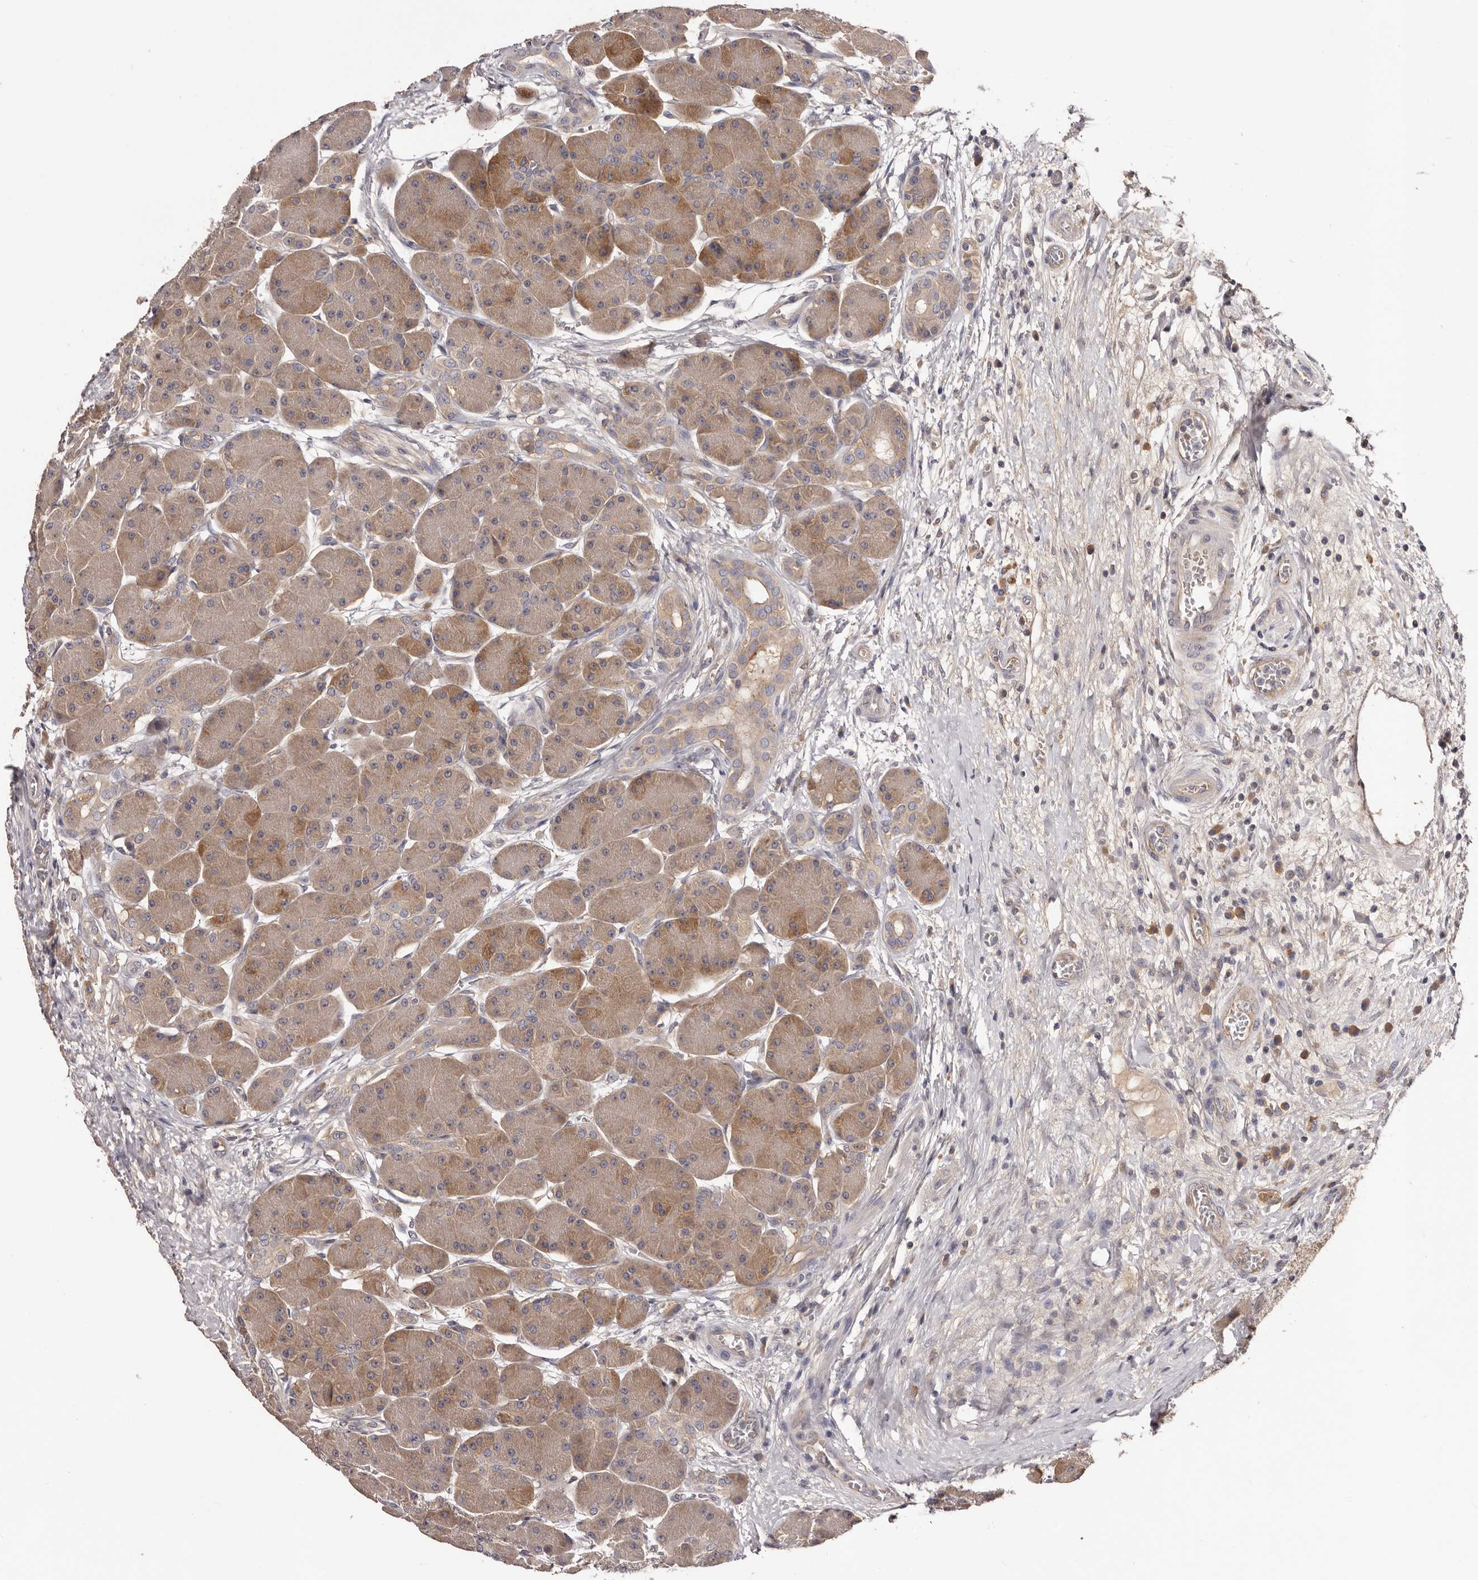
{"staining": {"intensity": "moderate", "quantity": "25%-75%", "location": "cytoplasmic/membranous"}, "tissue": "pancreas", "cell_type": "Exocrine glandular cells", "image_type": "normal", "snomed": [{"axis": "morphology", "description": "Normal tissue, NOS"}, {"axis": "topography", "description": "Pancreas"}], "caption": "The immunohistochemical stain labels moderate cytoplasmic/membranous expression in exocrine glandular cells of unremarkable pancreas. Ihc stains the protein of interest in brown and the nuclei are stained blue.", "gene": "LTV1", "patient": {"sex": "male", "age": 63}}